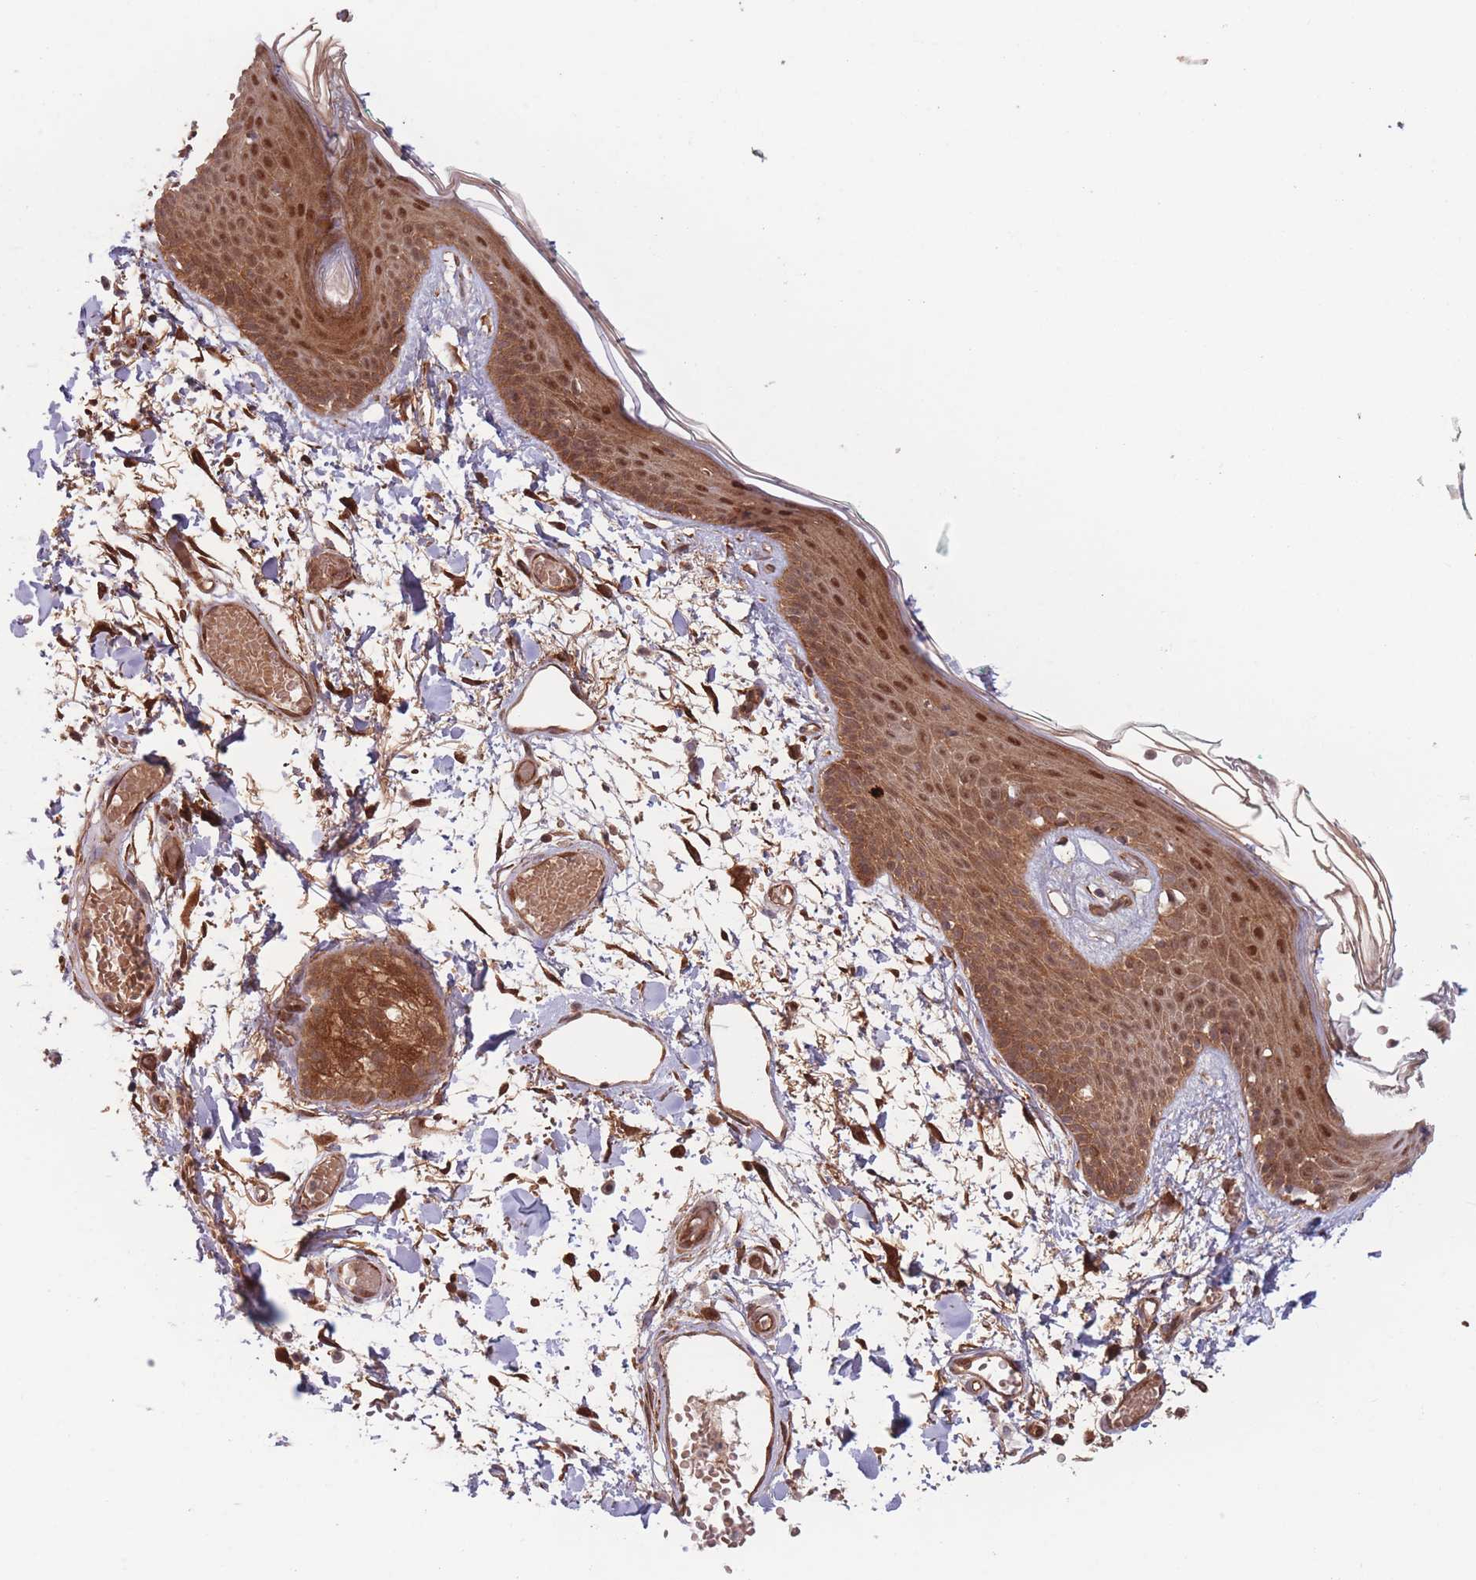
{"staining": {"intensity": "strong", "quantity": ">75%", "location": "cytoplasmic/membranous"}, "tissue": "skin", "cell_type": "Fibroblasts", "image_type": "normal", "snomed": [{"axis": "morphology", "description": "Normal tissue, NOS"}, {"axis": "topography", "description": "Skin"}], "caption": "A brown stain labels strong cytoplasmic/membranous staining of a protein in fibroblasts of benign human skin.", "gene": "PODXL2", "patient": {"sex": "male", "age": 79}}